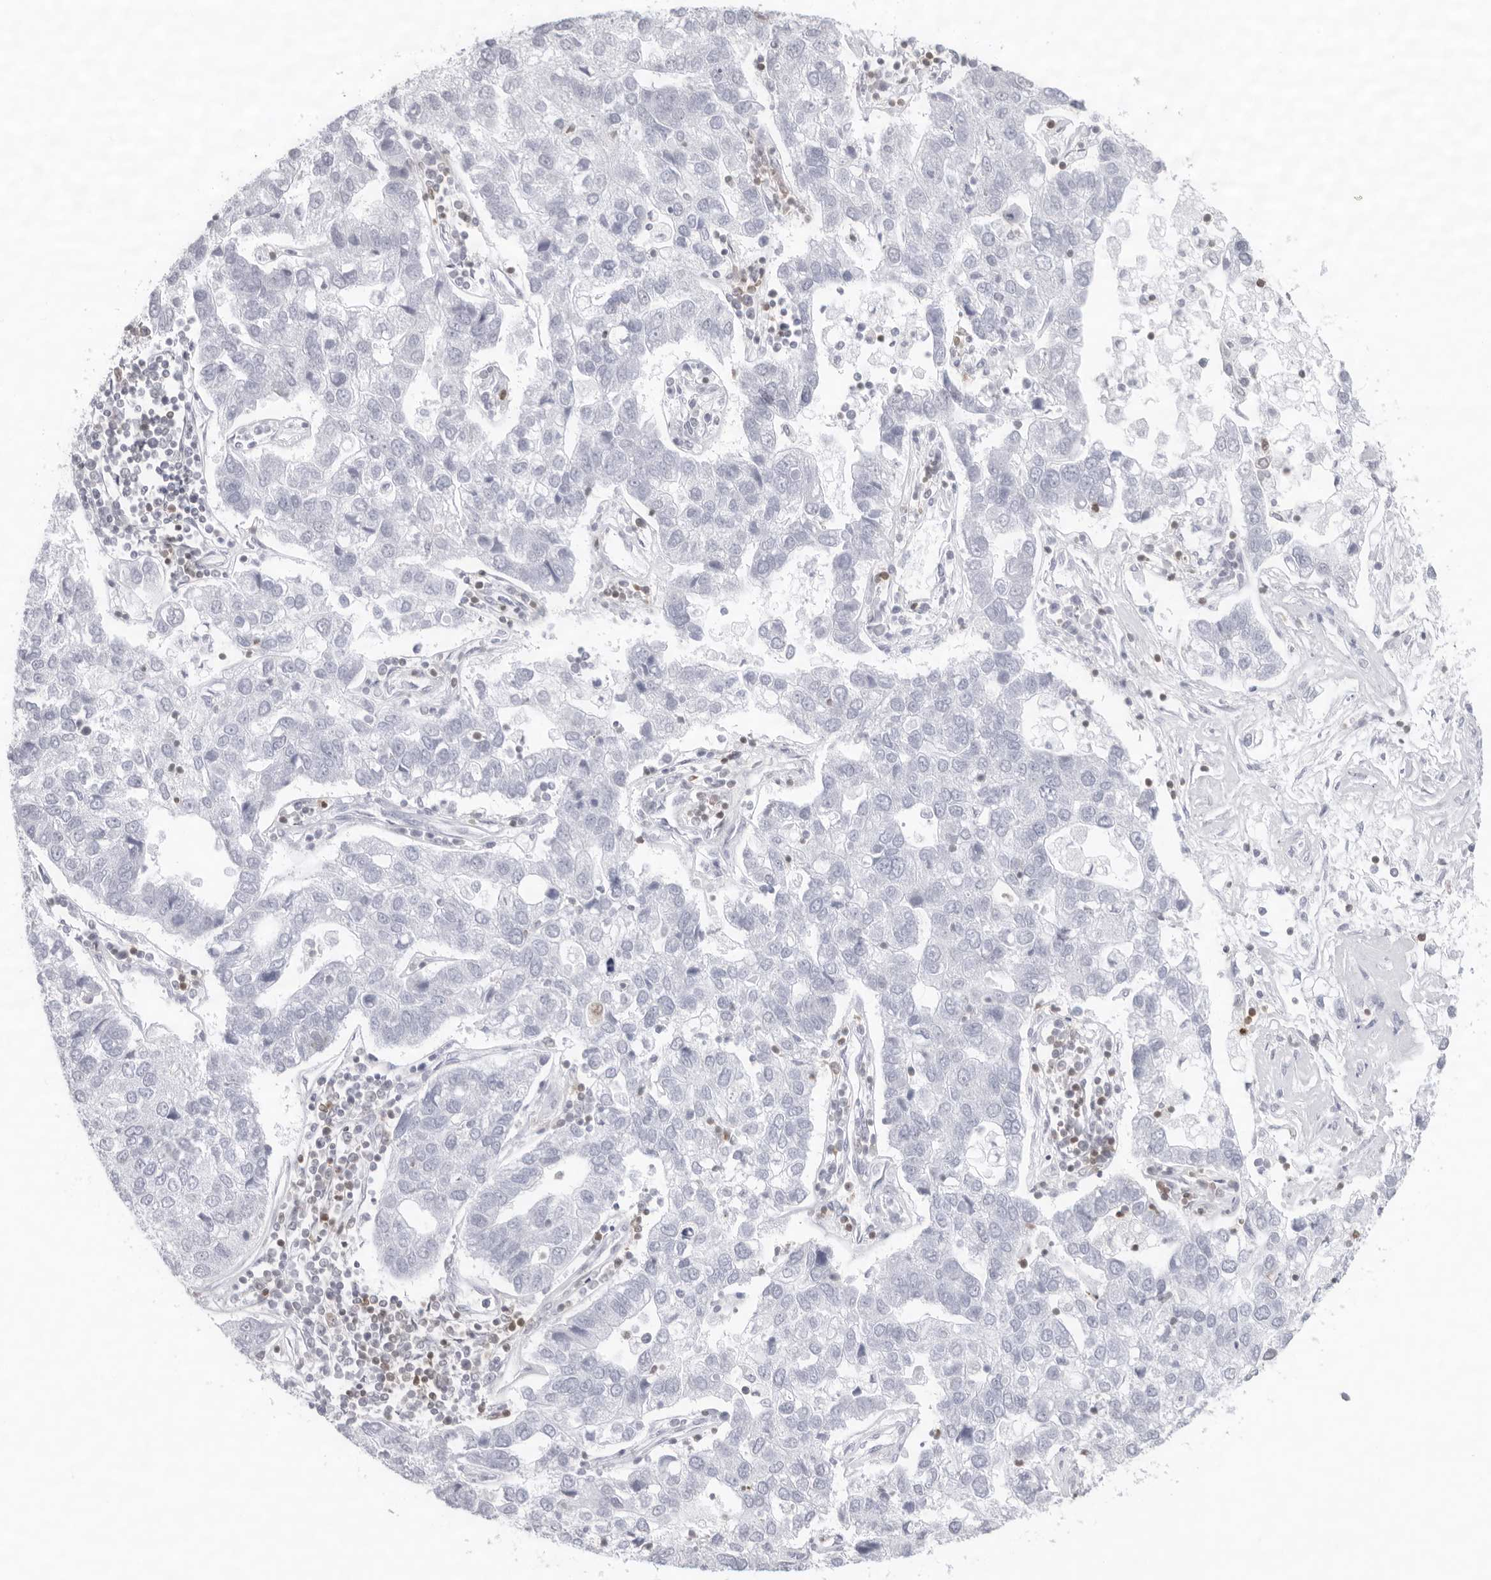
{"staining": {"intensity": "negative", "quantity": "none", "location": "none"}, "tissue": "pancreatic cancer", "cell_type": "Tumor cells", "image_type": "cancer", "snomed": [{"axis": "morphology", "description": "Adenocarcinoma, NOS"}, {"axis": "topography", "description": "Pancreas"}], "caption": "Immunohistochemistry (IHC) photomicrograph of human pancreatic cancer stained for a protein (brown), which displays no staining in tumor cells.", "gene": "FMNL1", "patient": {"sex": "female", "age": 61}}